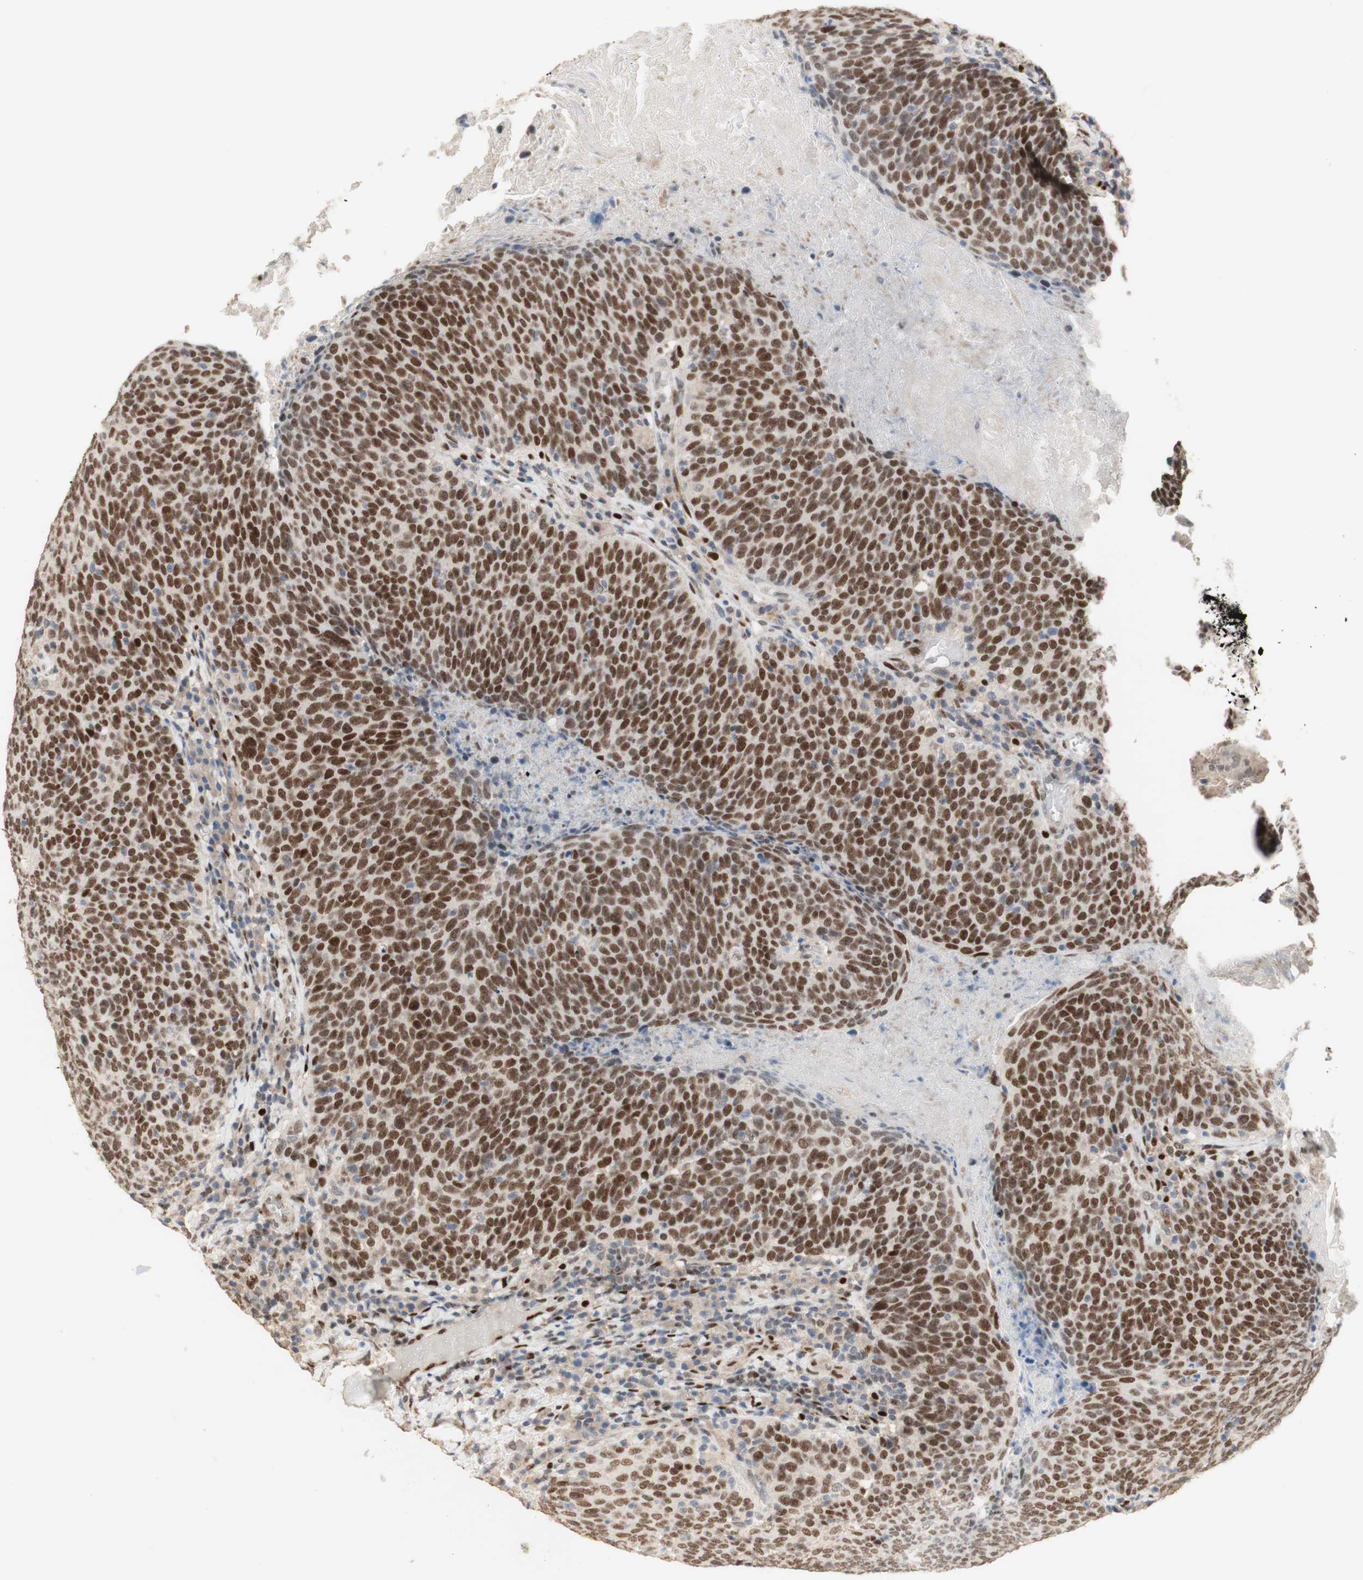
{"staining": {"intensity": "moderate", "quantity": ">75%", "location": "nuclear"}, "tissue": "head and neck cancer", "cell_type": "Tumor cells", "image_type": "cancer", "snomed": [{"axis": "morphology", "description": "Squamous cell carcinoma, NOS"}, {"axis": "morphology", "description": "Squamous cell carcinoma, metastatic, NOS"}, {"axis": "topography", "description": "Lymph node"}, {"axis": "topography", "description": "Head-Neck"}], "caption": "A photomicrograph showing moderate nuclear expression in about >75% of tumor cells in squamous cell carcinoma (head and neck), as visualized by brown immunohistochemical staining.", "gene": "FOXP1", "patient": {"sex": "male", "age": 62}}